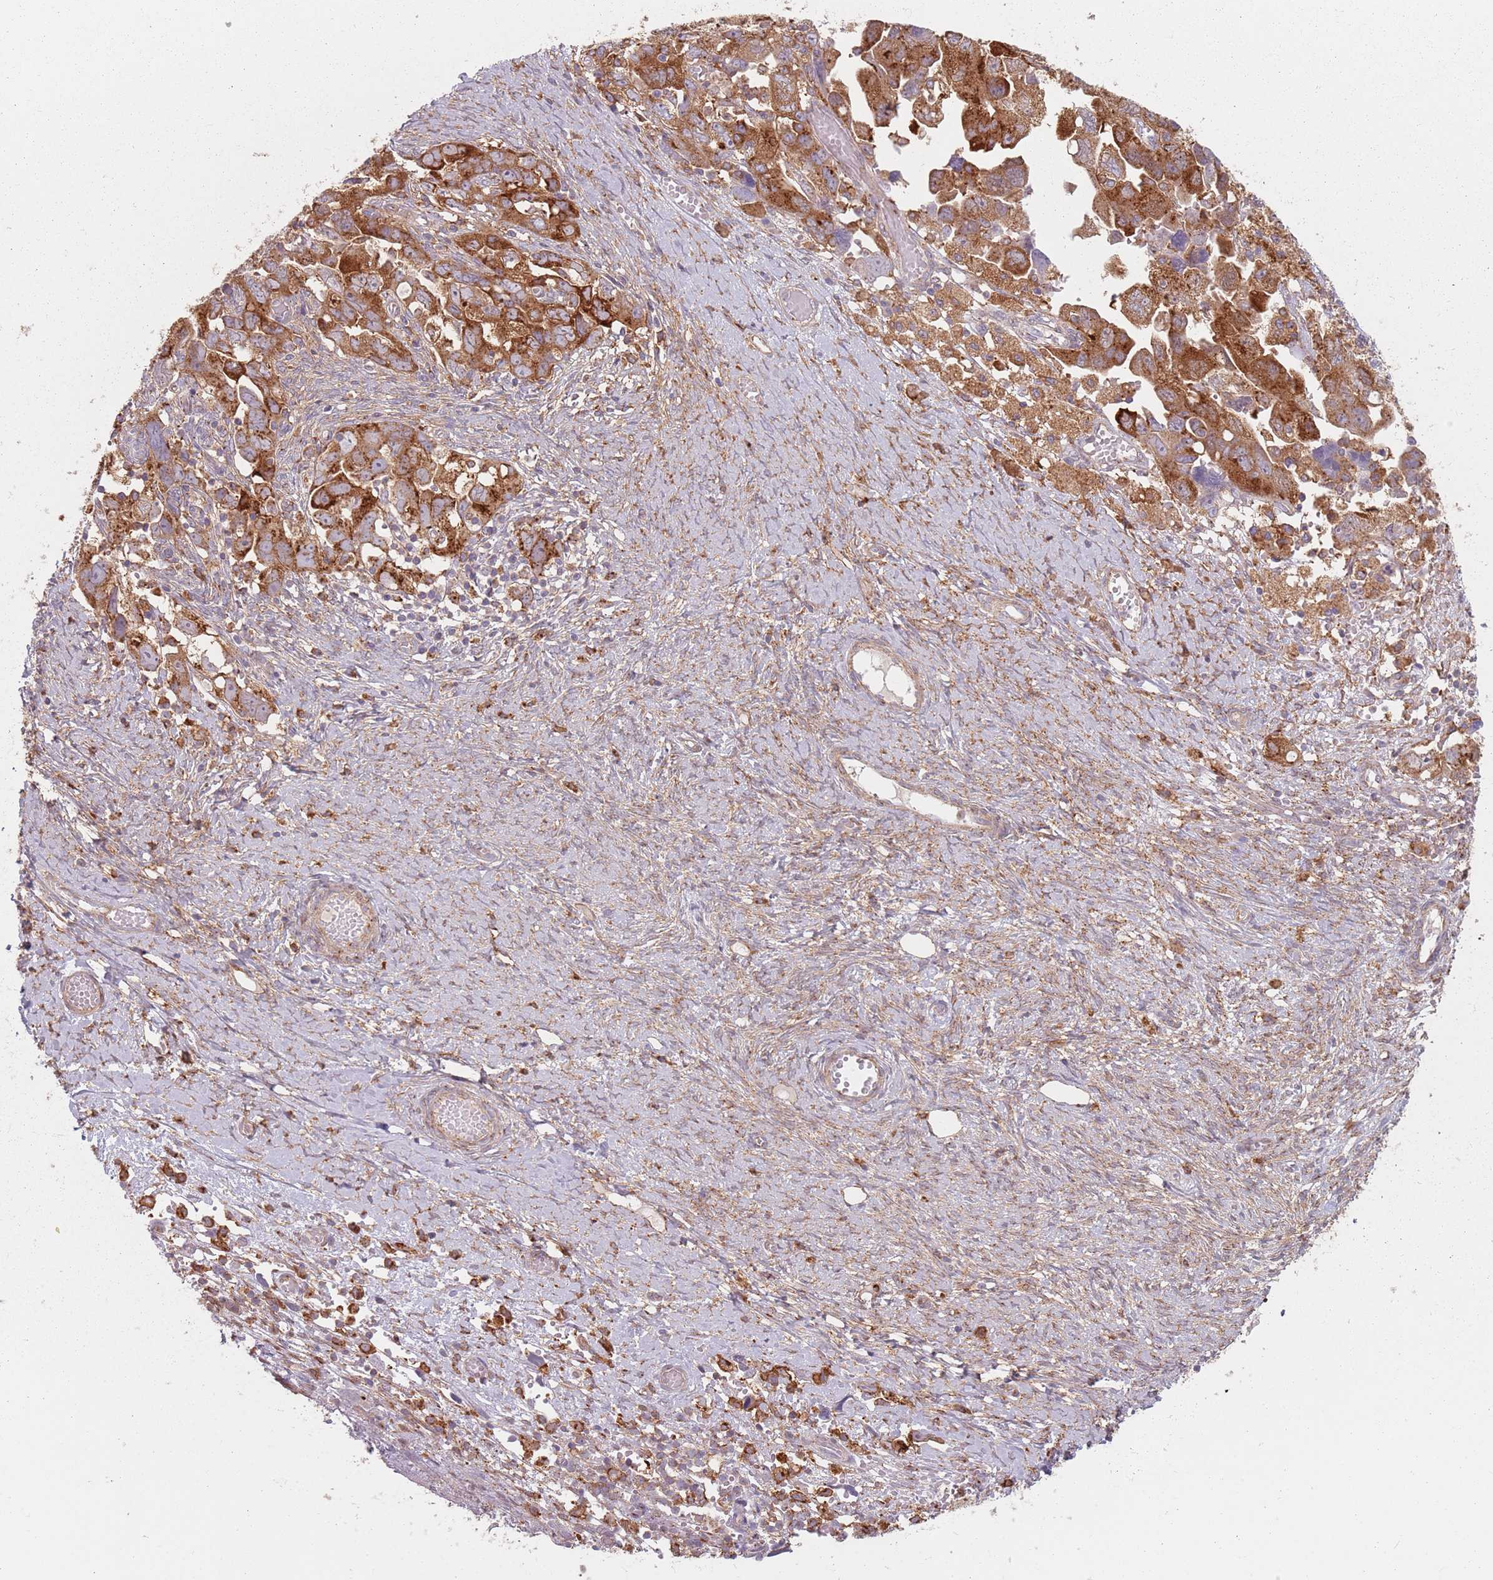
{"staining": {"intensity": "strong", "quantity": ">75%", "location": "cytoplasmic/membranous"}, "tissue": "ovarian cancer", "cell_type": "Tumor cells", "image_type": "cancer", "snomed": [{"axis": "morphology", "description": "Carcinoma, NOS"}, {"axis": "morphology", "description": "Cystadenocarcinoma, serous, NOS"}, {"axis": "topography", "description": "Ovary"}], "caption": "Ovarian cancer tissue reveals strong cytoplasmic/membranous expression in approximately >75% of tumor cells", "gene": "TPD52L2", "patient": {"sex": "female", "age": 69}}